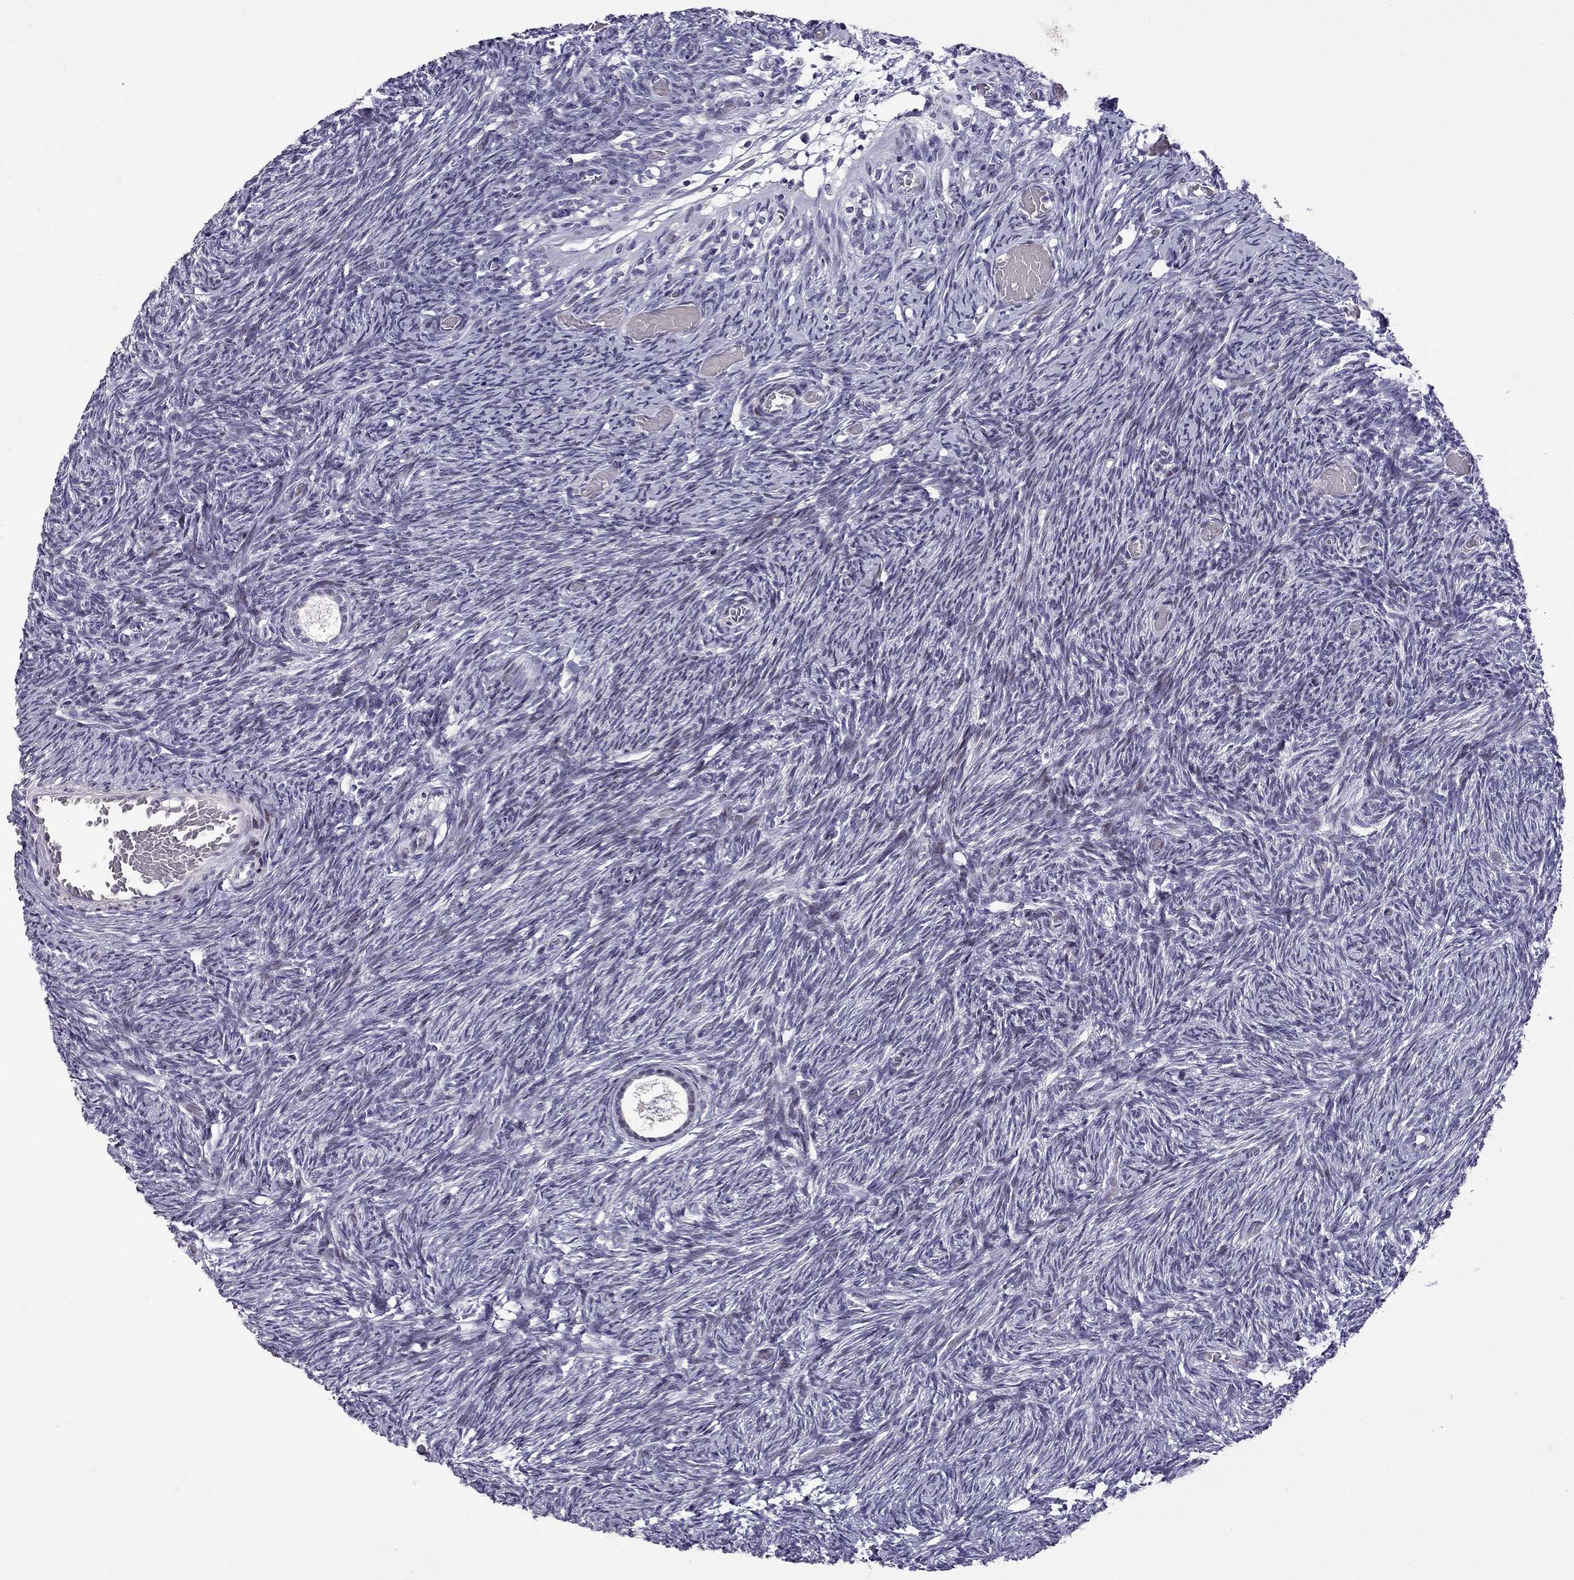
{"staining": {"intensity": "negative", "quantity": "none", "location": "none"}, "tissue": "ovary", "cell_type": "Follicle cells", "image_type": "normal", "snomed": [{"axis": "morphology", "description": "Normal tissue, NOS"}, {"axis": "topography", "description": "Ovary"}], "caption": "IHC of normal human ovary exhibits no expression in follicle cells.", "gene": "TTN", "patient": {"sex": "female", "age": 39}}